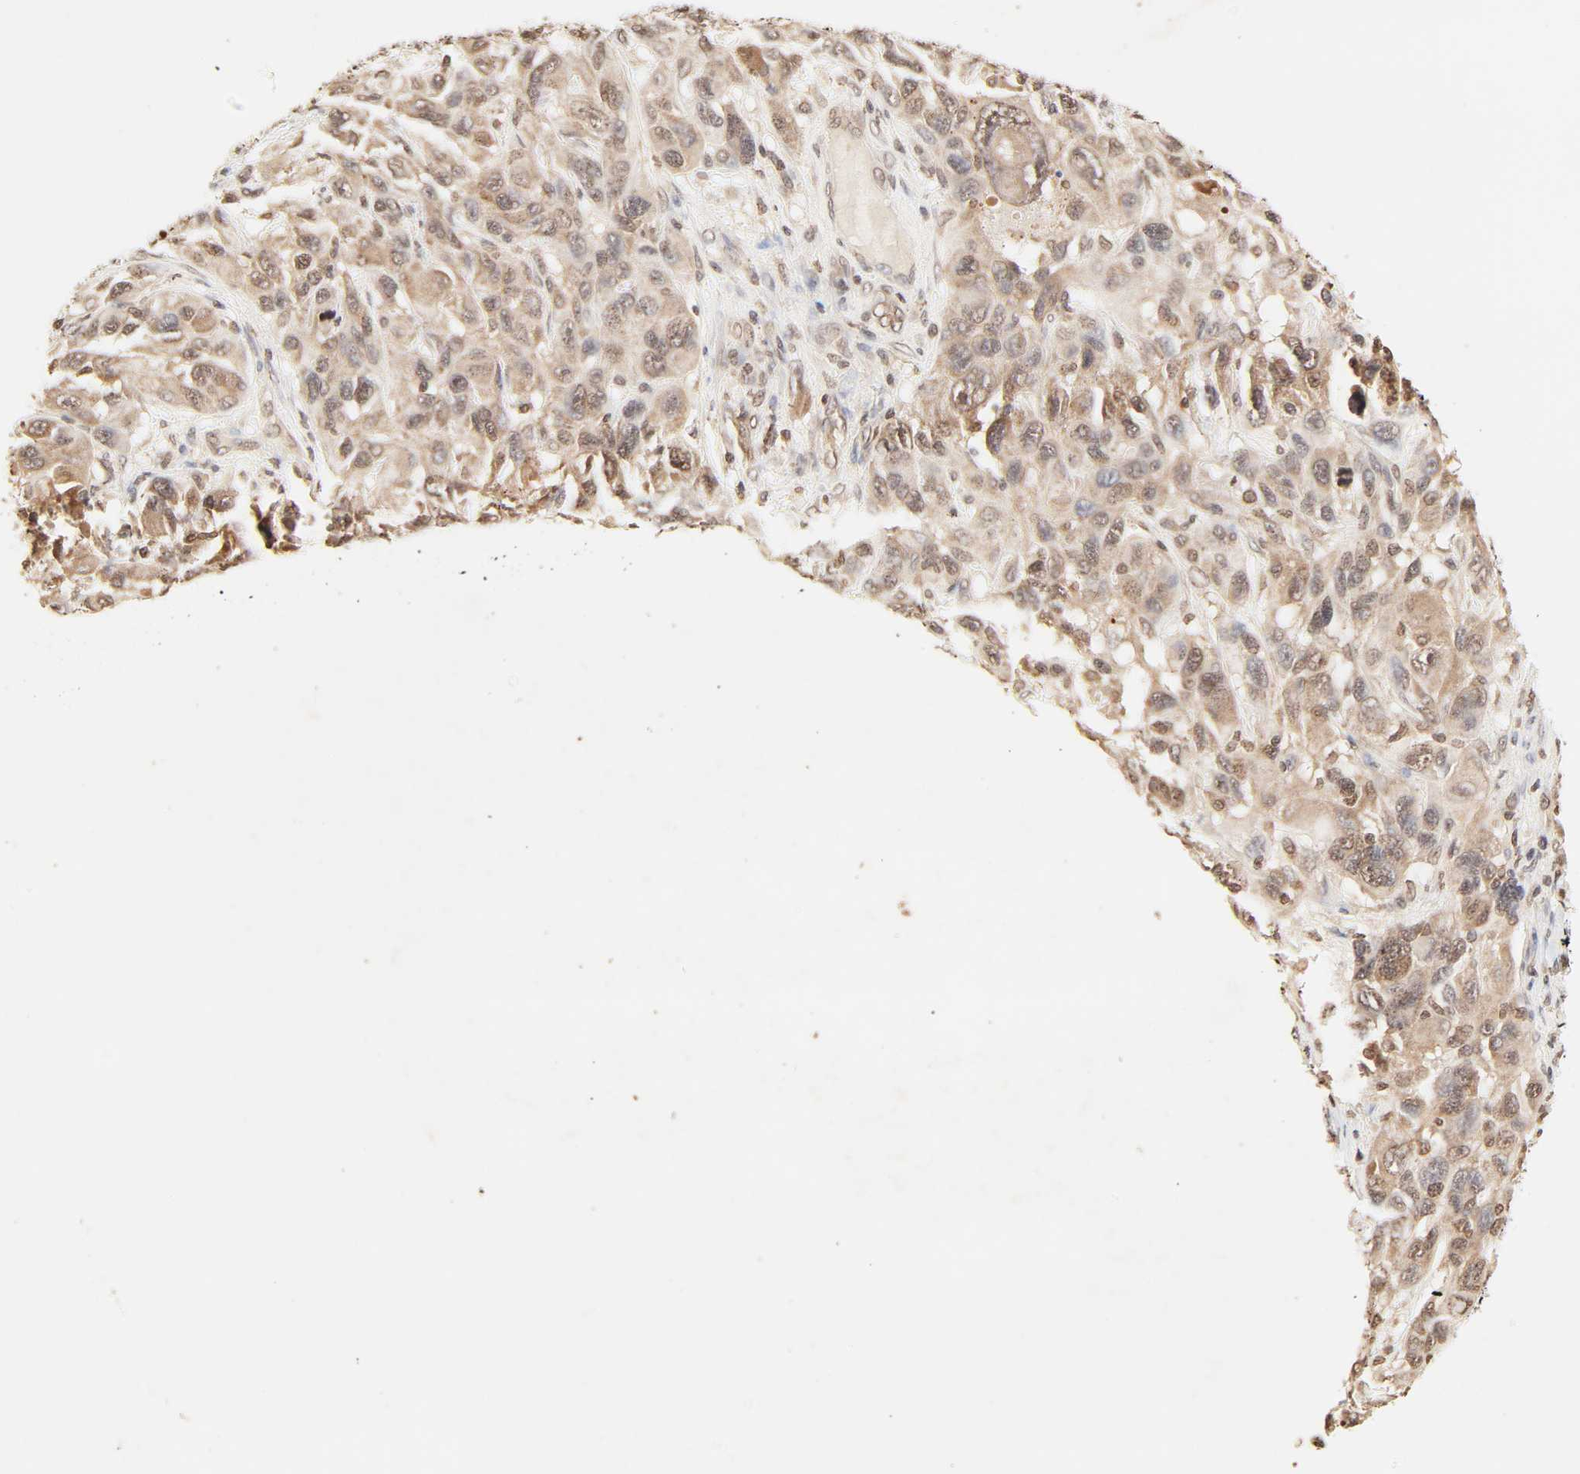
{"staining": {"intensity": "moderate", "quantity": ">75%", "location": "cytoplasmic/membranous,nuclear"}, "tissue": "melanoma", "cell_type": "Tumor cells", "image_type": "cancer", "snomed": [{"axis": "morphology", "description": "Malignant melanoma, NOS"}, {"axis": "topography", "description": "Skin"}], "caption": "A histopathology image showing moderate cytoplasmic/membranous and nuclear positivity in about >75% of tumor cells in malignant melanoma, as visualized by brown immunohistochemical staining.", "gene": "TBL1X", "patient": {"sex": "male", "age": 53}}